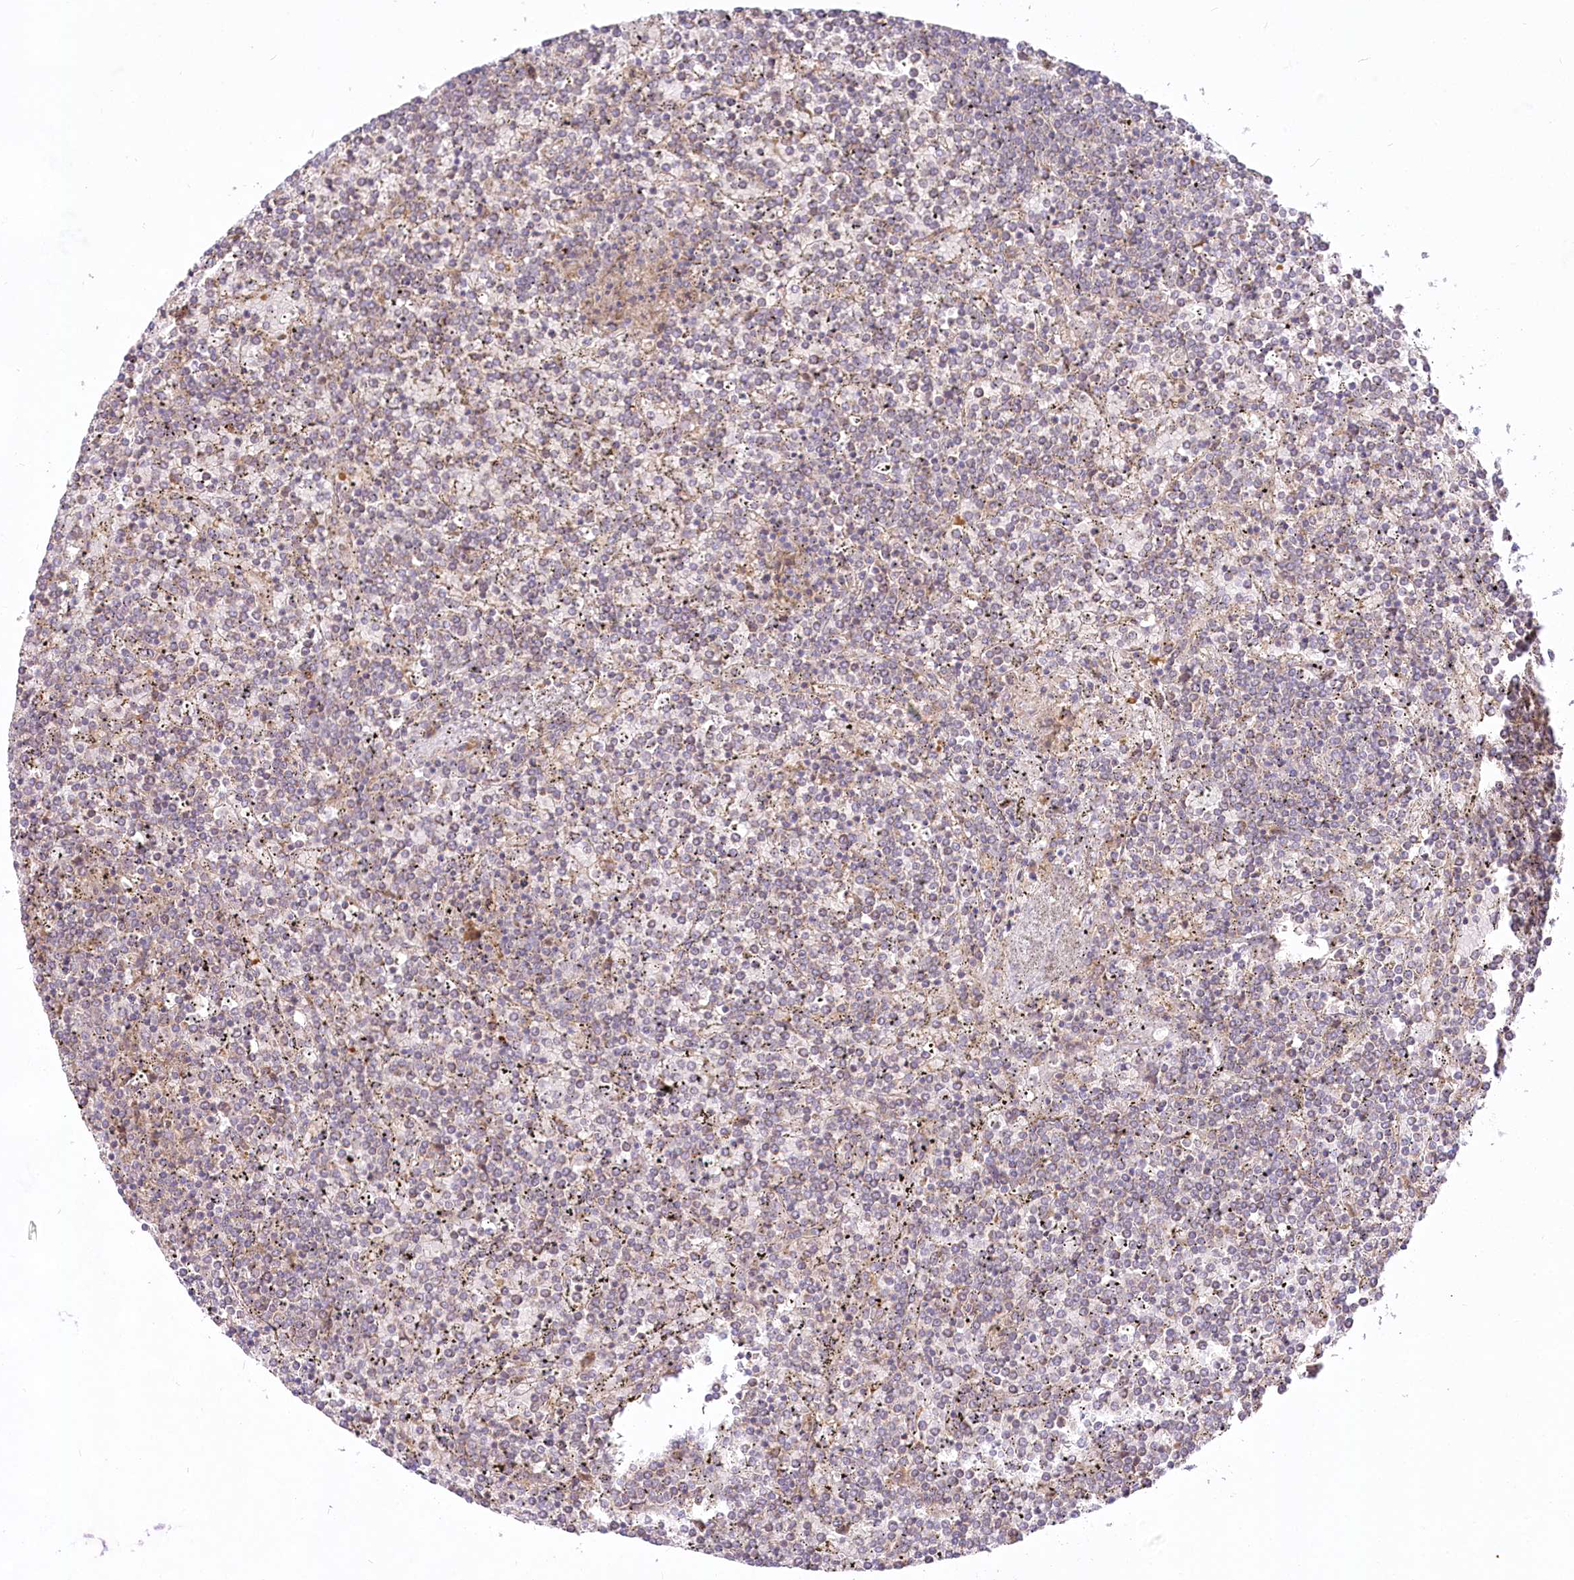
{"staining": {"intensity": "negative", "quantity": "none", "location": "none"}, "tissue": "lymphoma", "cell_type": "Tumor cells", "image_type": "cancer", "snomed": [{"axis": "morphology", "description": "Malignant lymphoma, non-Hodgkin's type, Low grade"}, {"axis": "topography", "description": "Spleen"}], "caption": "IHC of lymphoma demonstrates no staining in tumor cells.", "gene": "PYROXD1", "patient": {"sex": "female", "age": 19}}